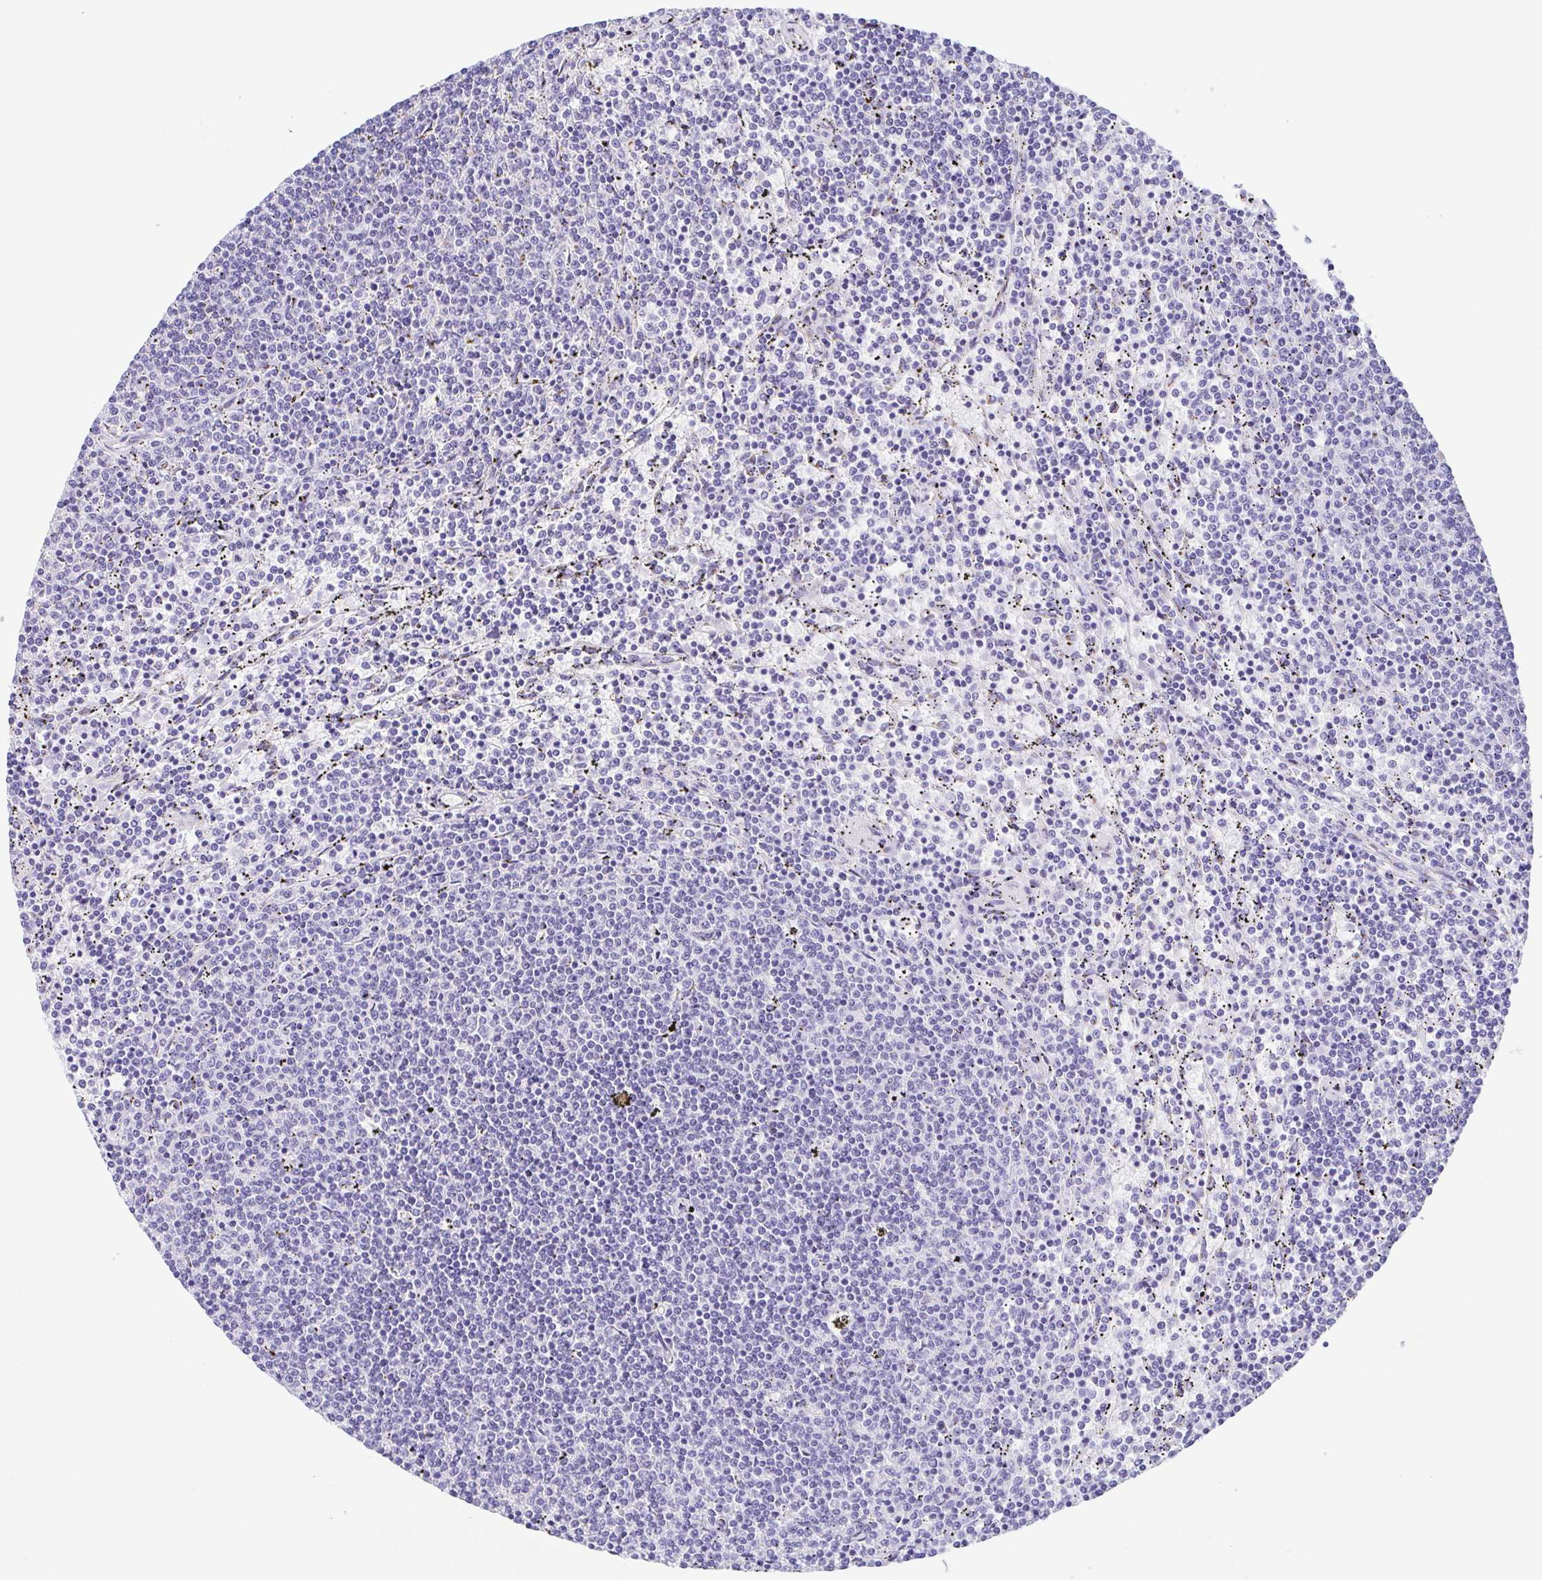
{"staining": {"intensity": "negative", "quantity": "none", "location": "none"}, "tissue": "lymphoma", "cell_type": "Tumor cells", "image_type": "cancer", "snomed": [{"axis": "morphology", "description": "Malignant lymphoma, non-Hodgkin's type, Low grade"}, {"axis": "topography", "description": "Spleen"}], "caption": "This micrograph is of lymphoma stained with IHC to label a protein in brown with the nuclei are counter-stained blue. There is no staining in tumor cells.", "gene": "SULT1B1", "patient": {"sex": "female", "age": 50}}